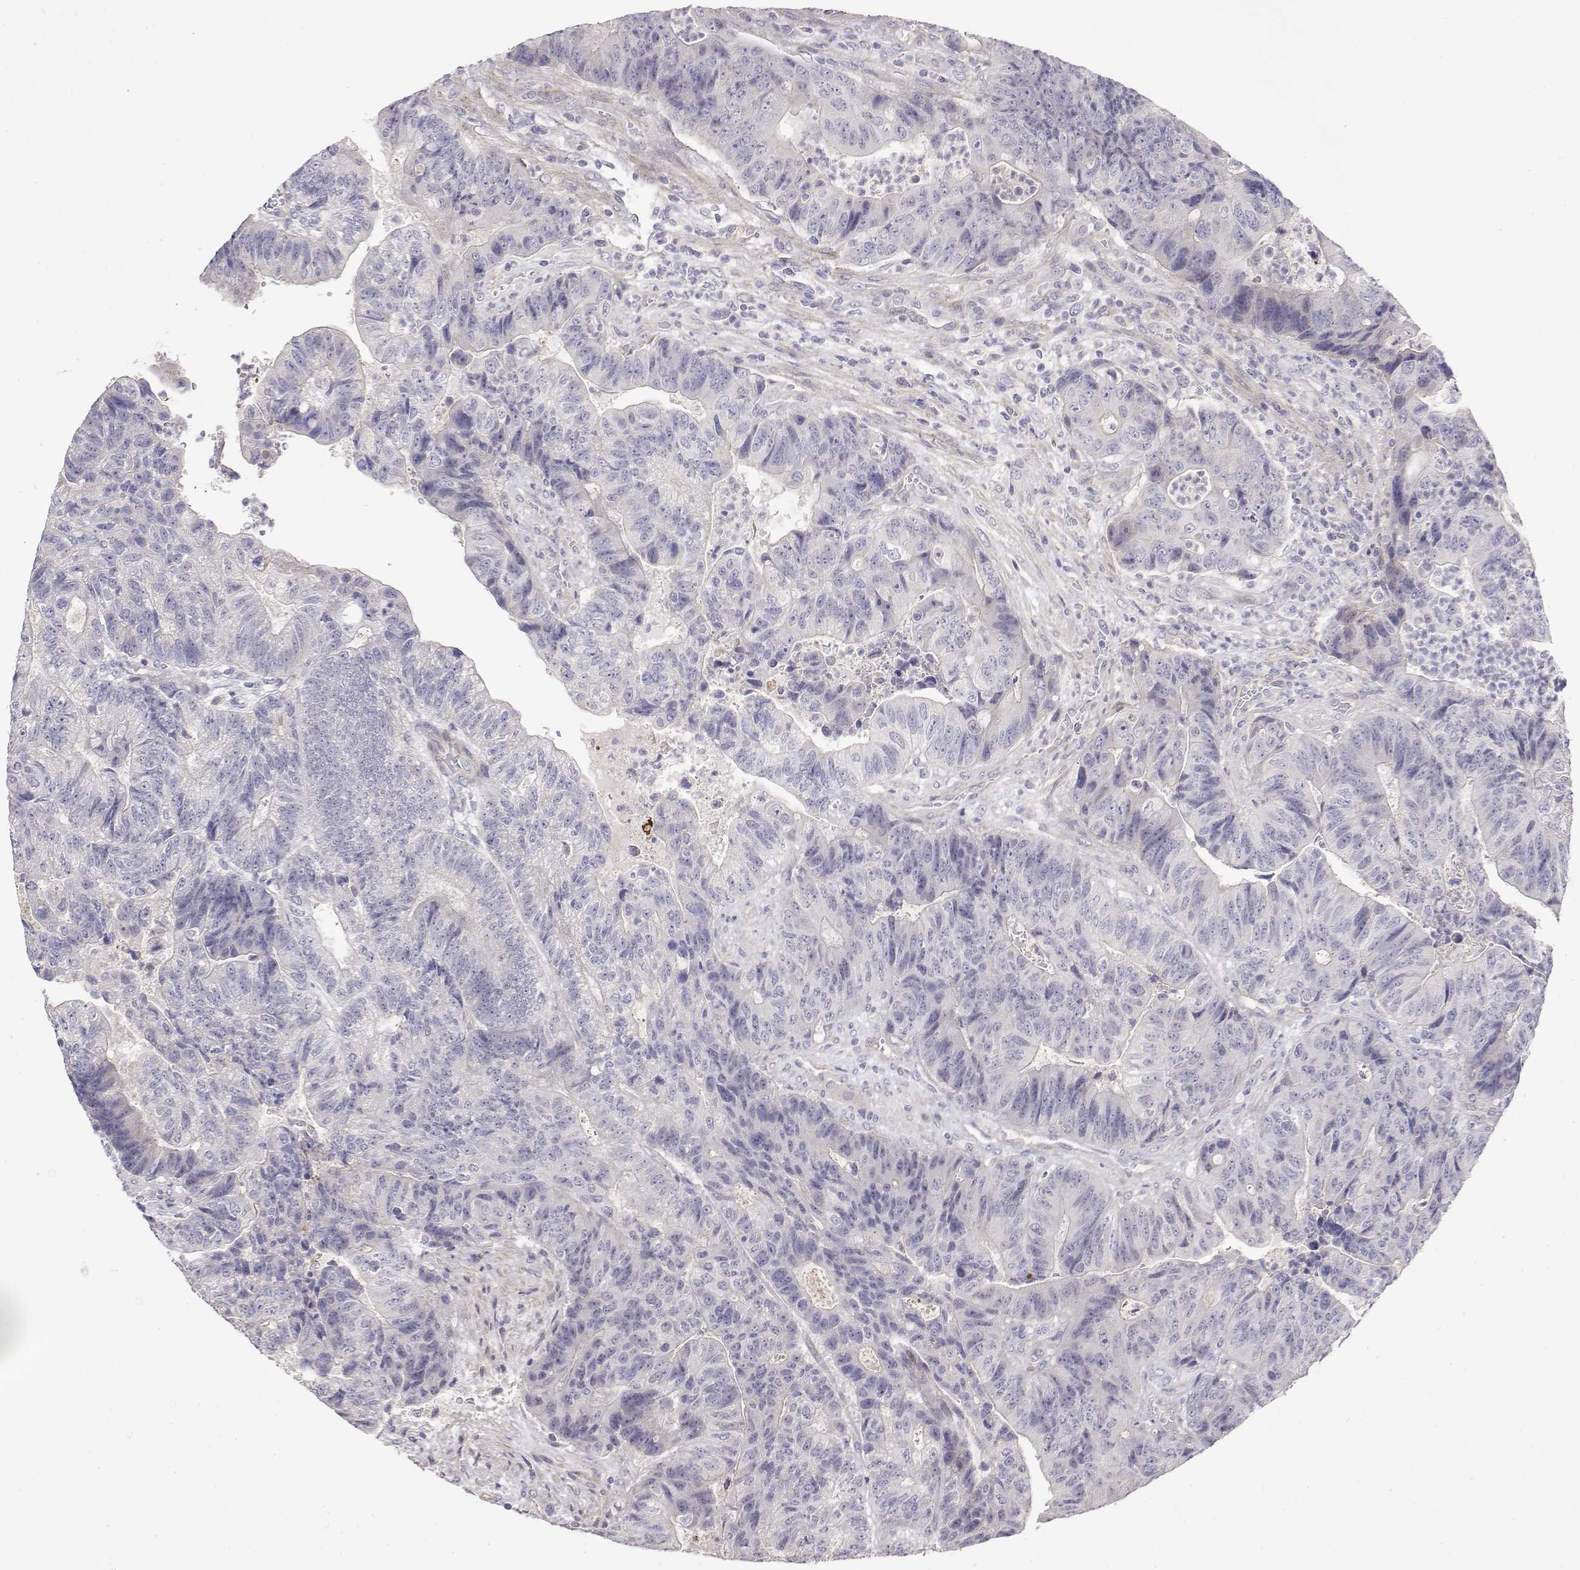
{"staining": {"intensity": "negative", "quantity": "none", "location": "none"}, "tissue": "colorectal cancer", "cell_type": "Tumor cells", "image_type": "cancer", "snomed": [{"axis": "morphology", "description": "Normal tissue, NOS"}, {"axis": "morphology", "description": "Adenocarcinoma, NOS"}, {"axis": "topography", "description": "Colon"}], "caption": "There is no significant positivity in tumor cells of colorectal cancer.", "gene": "GGACT", "patient": {"sex": "female", "age": 48}}